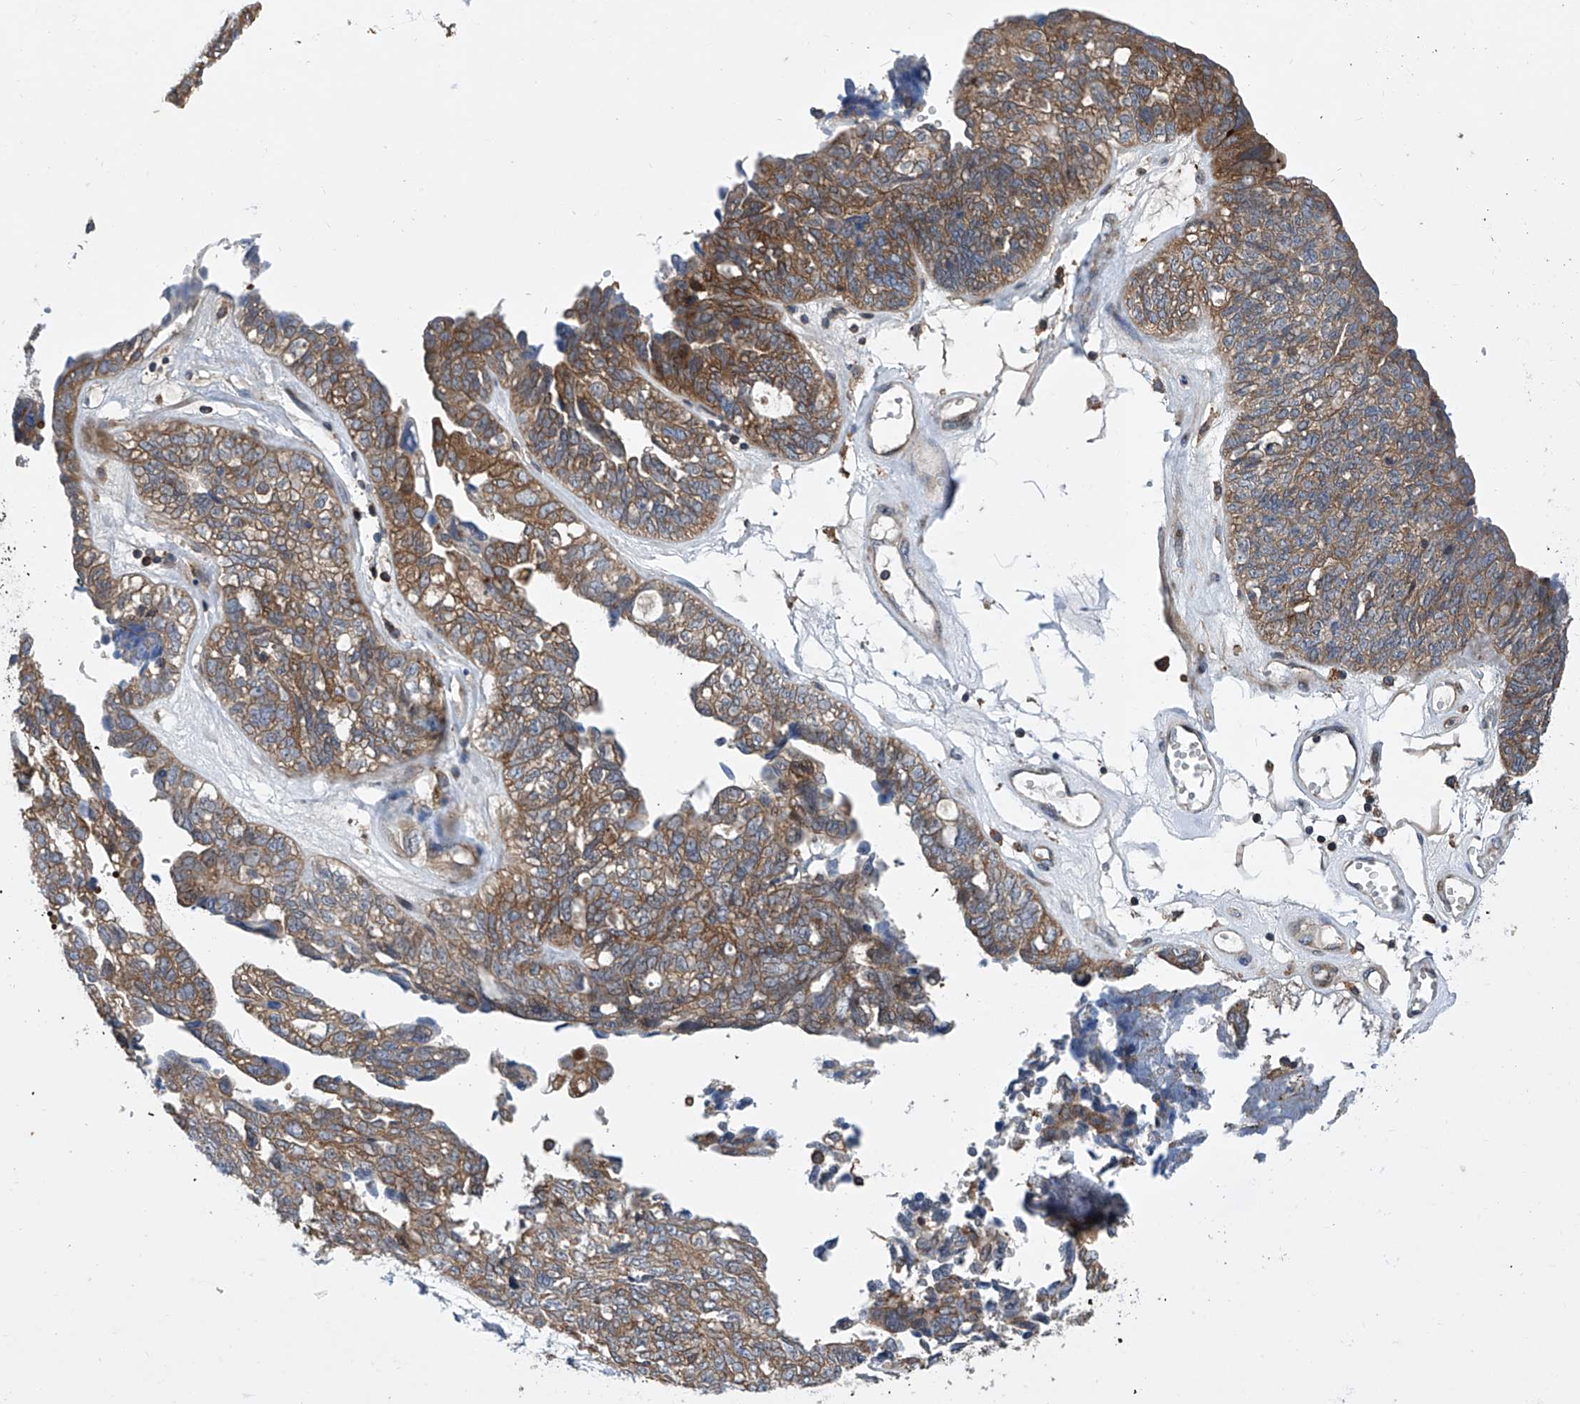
{"staining": {"intensity": "moderate", "quantity": ">75%", "location": "cytoplasmic/membranous"}, "tissue": "ovarian cancer", "cell_type": "Tumor cells", "image_type": "cancer", "snomed": [{"axis": "morphology", "description": "Cystadenocarcinoma, serous, NOS"}, {"axis": "topography", "description": "Ovary"}], "caption": "Immunohistochemical staining of human ovarian cancer shows medium levels of moderate cytoplasmic/membranous protein positivity in approximately >75% of tumor cells.", "gene": "SMAP1", "patient": {"sex": "female", "age": 79}}